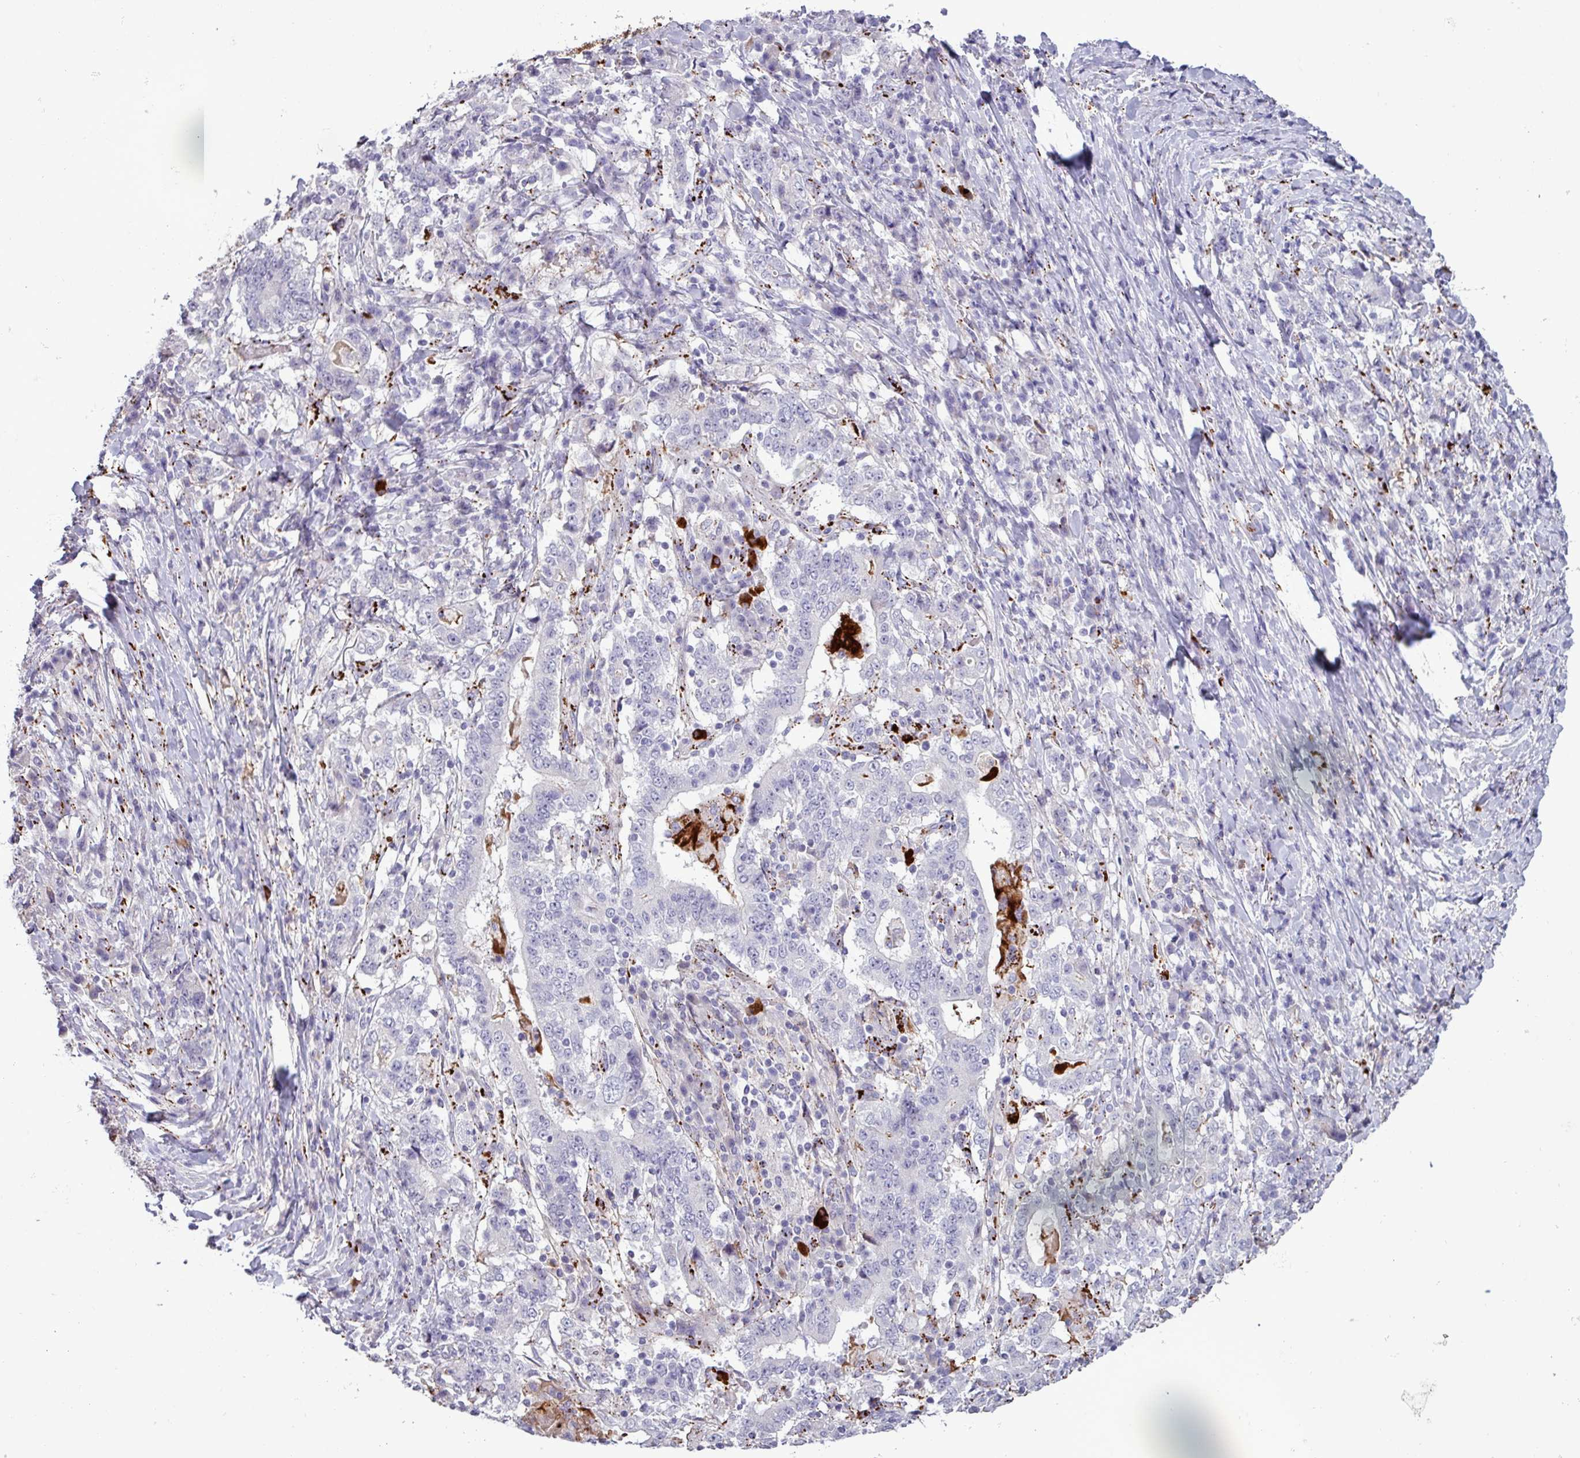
{"staining": {"intensity": "negative", "quantity": "none", "location": "none"}, "tissue": "stomach cancer", "cell_type": "Tumor cells", "image_type": "cancer", "snomed": [{"axis": "morphology", "description": "Normal tissue, NOS"}, {"axis": "morphology", "description": "Adenocarcinoma, NOS"}, {"axis": "topography", "description": "Stomach, upper"}, {"axis": "topography", "description": "Stomach"}], "caption": "Immunohistochemical staining of human adenocarcinoma (stomach) reveals no significant expression in tumor cells. Brightfield microscopy of immunohistochemistry stained with DAB (3,3'-diaminobenzidine) (brown) and hematoxylin (blue), captured at high magnification.", "gene": "PLIN2", "patient": {"sex": "male", "age": 59}}